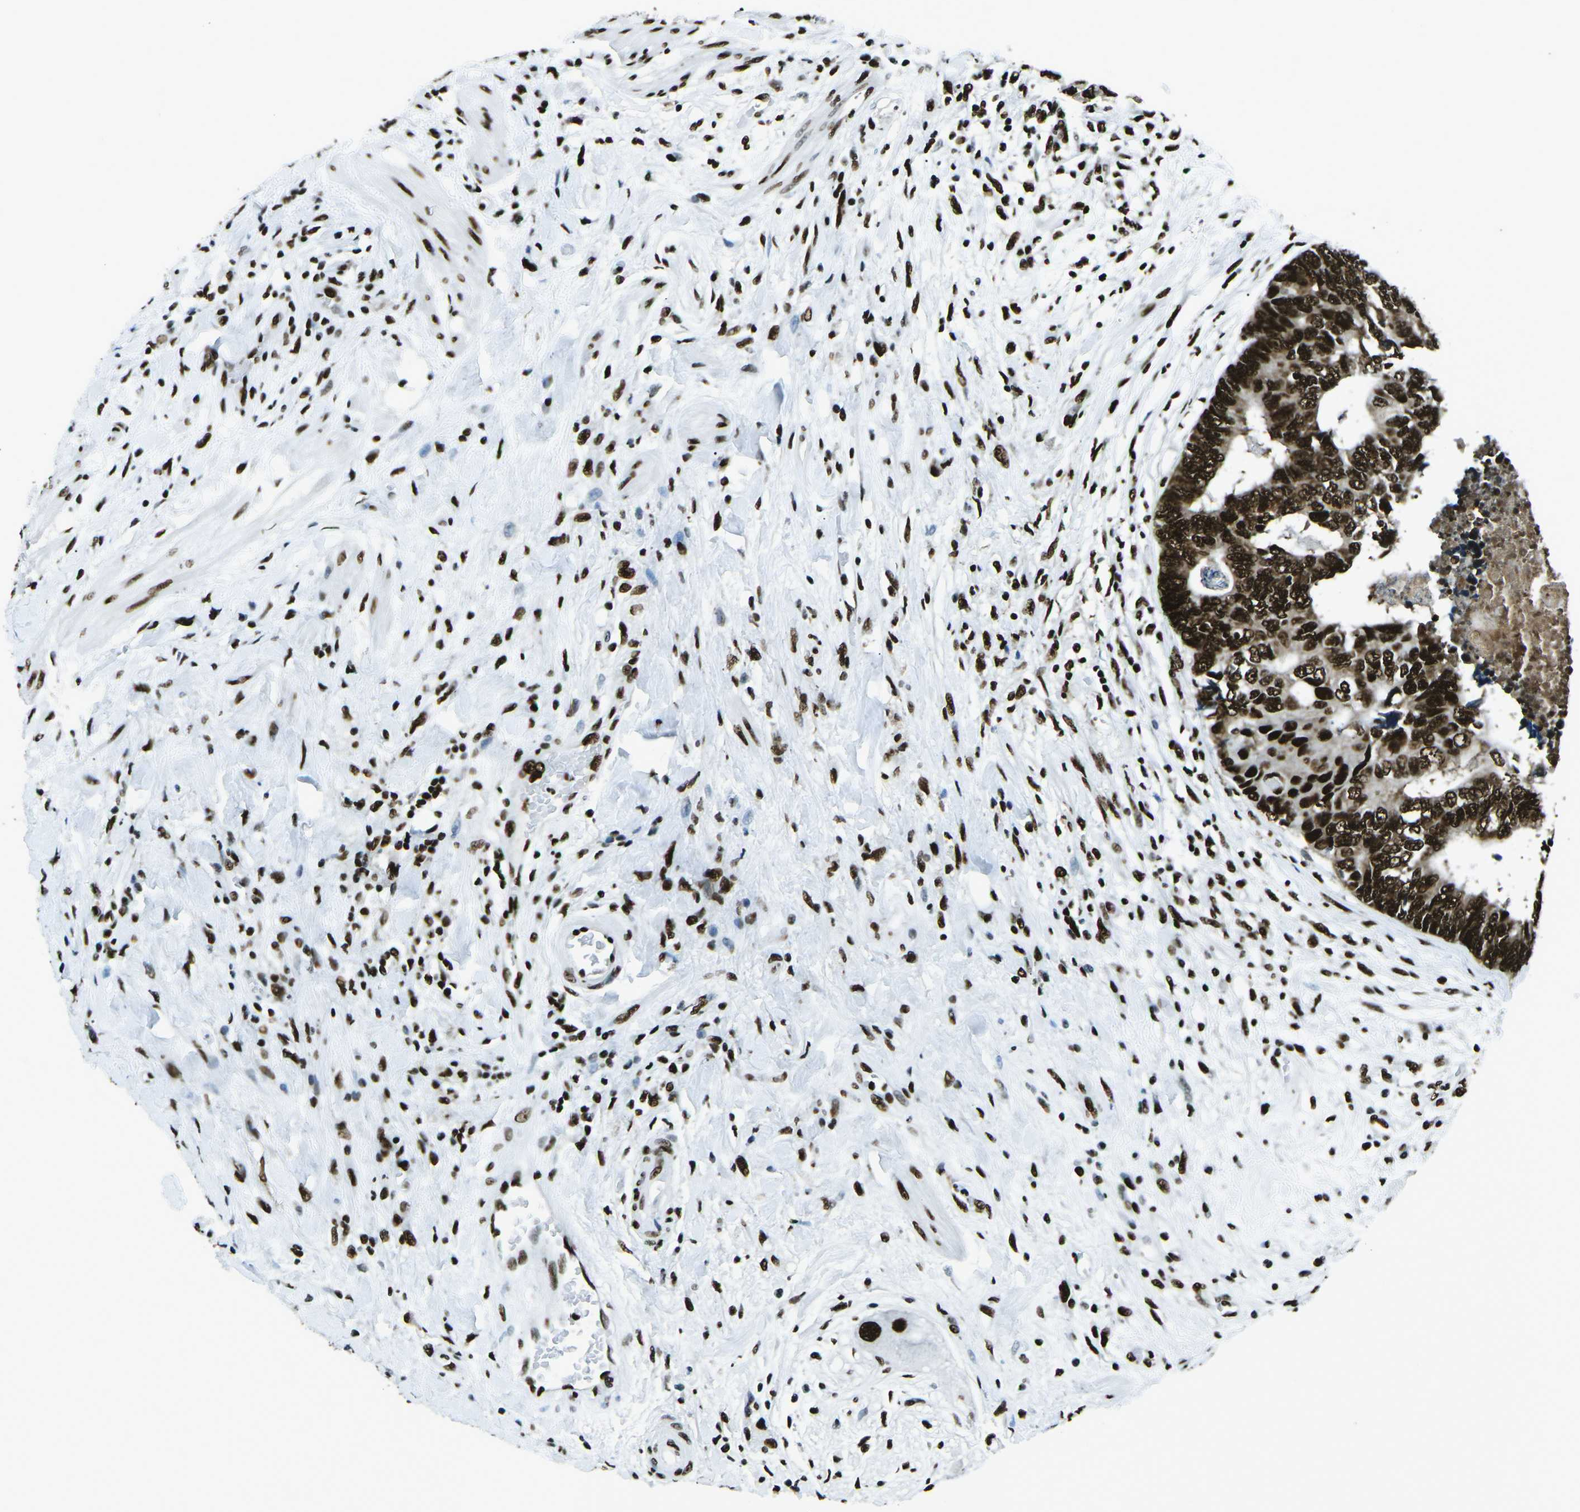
{"staining": {"intensity": "strong", "quantity": ">75%", "location": "nuclear"}, "tissue": "colorectal cancer", "cell_type": "Tumor cells", "image_type": "cancer", "snomed": [{"axis": "morphology", "description": "Adenocarcinoma, NOS"}, {"axis": "topography", "description": "Rectum"}], "caption": "This is an image of immunohistochemistry staining of colorectal adenocarcinoma, which shows strong positivity in the nuclear of tumor cells.", "gene": "HNRNPL", "patient": {"sex": "male", "age": 51}}